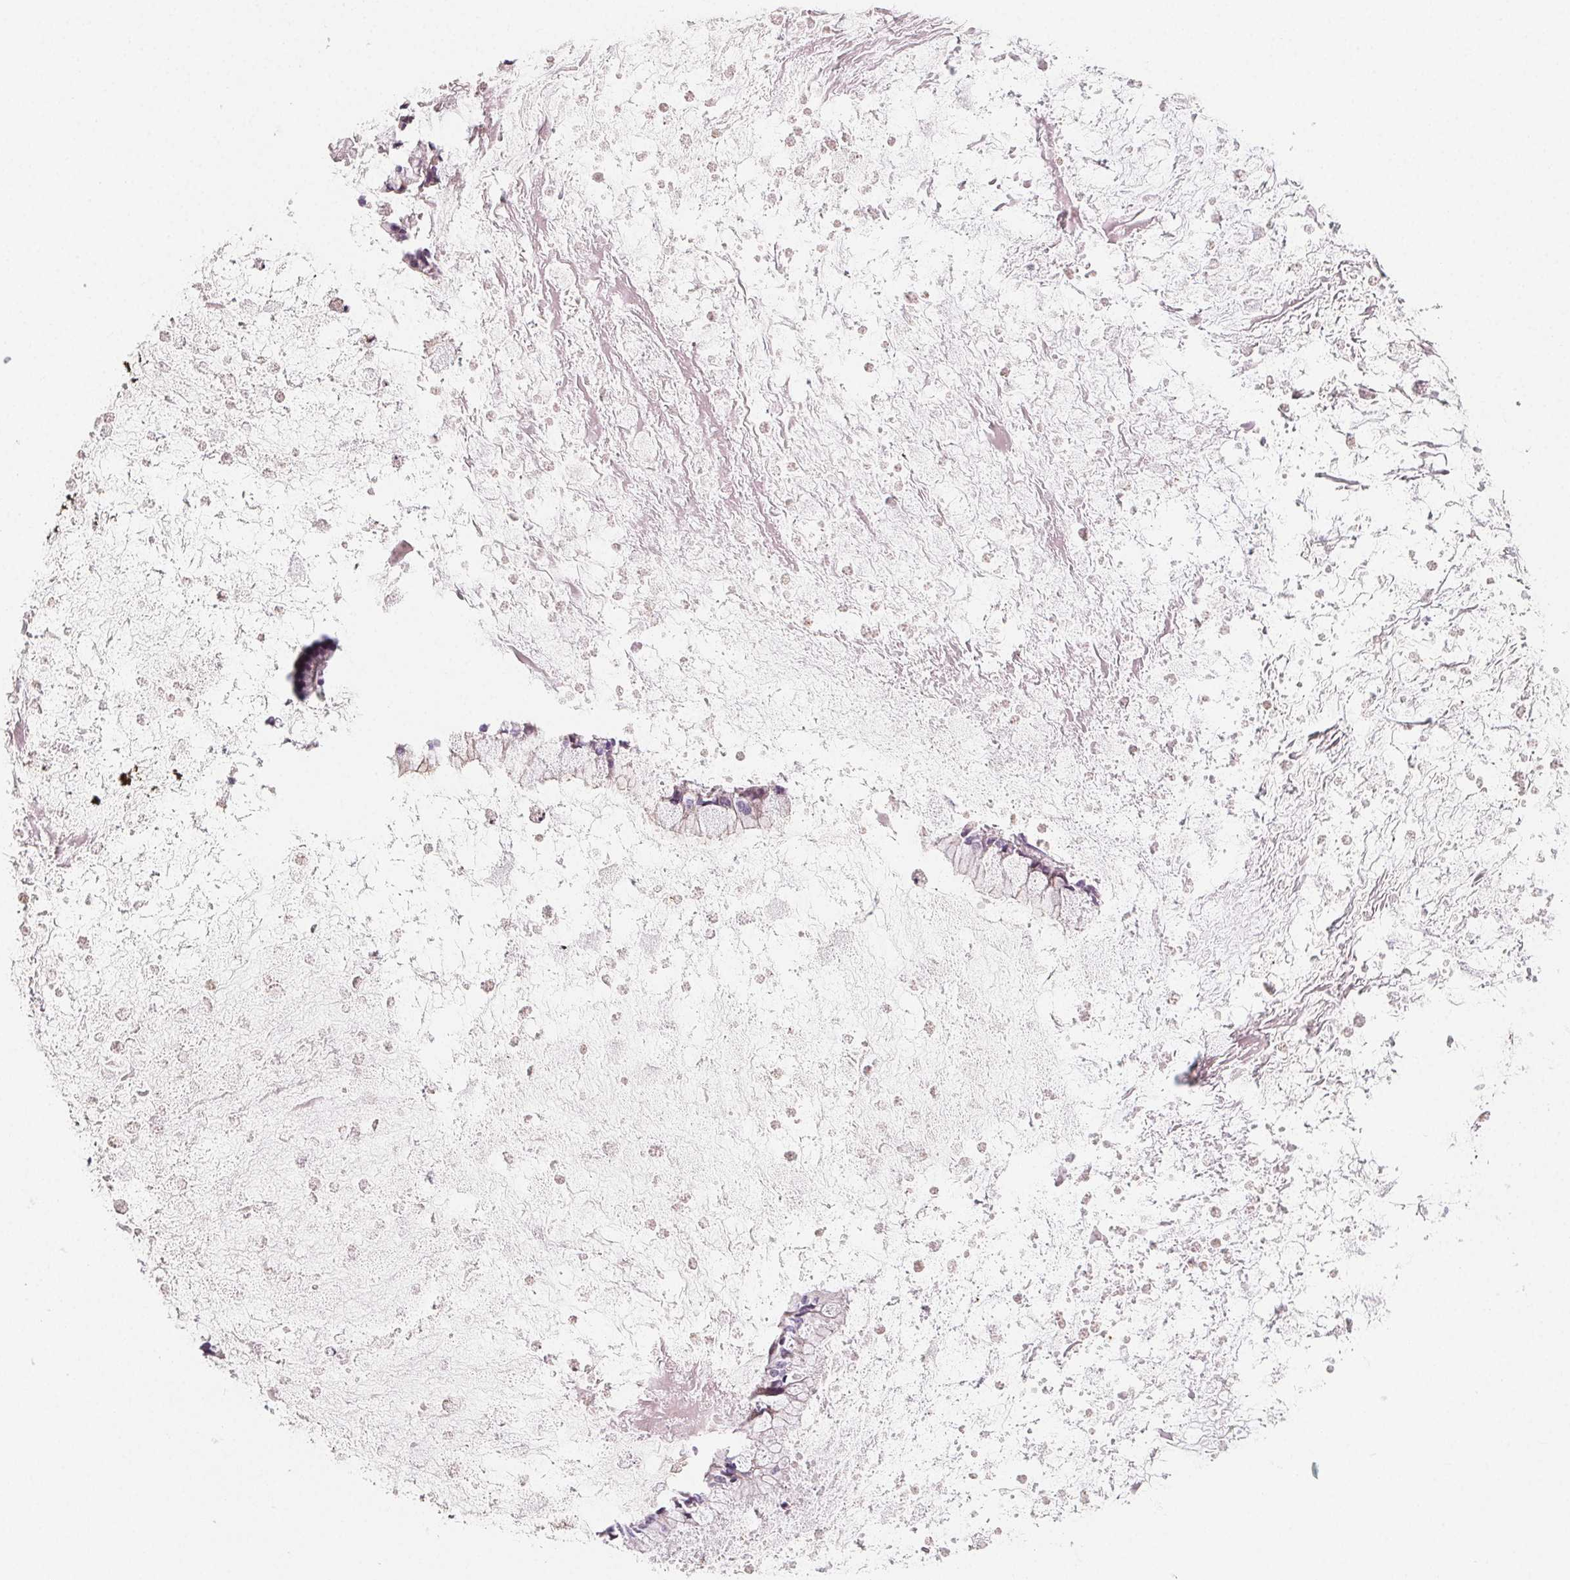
{"staining": {"intensity": "negative", "quantity": "none", "location": "none"}, "tissue": "ovarian cancer", "cell_type": "Tumor cells", "image_type": "cancer", "snomed": [{"axis": "morphology", "description": "Cystadenocarcinoma, mucinous, NOS"}, {"axis": "topography", "description": "Ovary"}], "caption": "Immunohistochemical staining of mucinous cystadenocarcinoma (ovarian) exhibits no significant positivity in tumor cells. (Stains: DAB immunohistochemistry with hematoxylin counter stain, Microscopy: brightfield microscopy at high magnification).", "gene": "SH3GL2", "patient": {"sex": "female", "age": 67}}